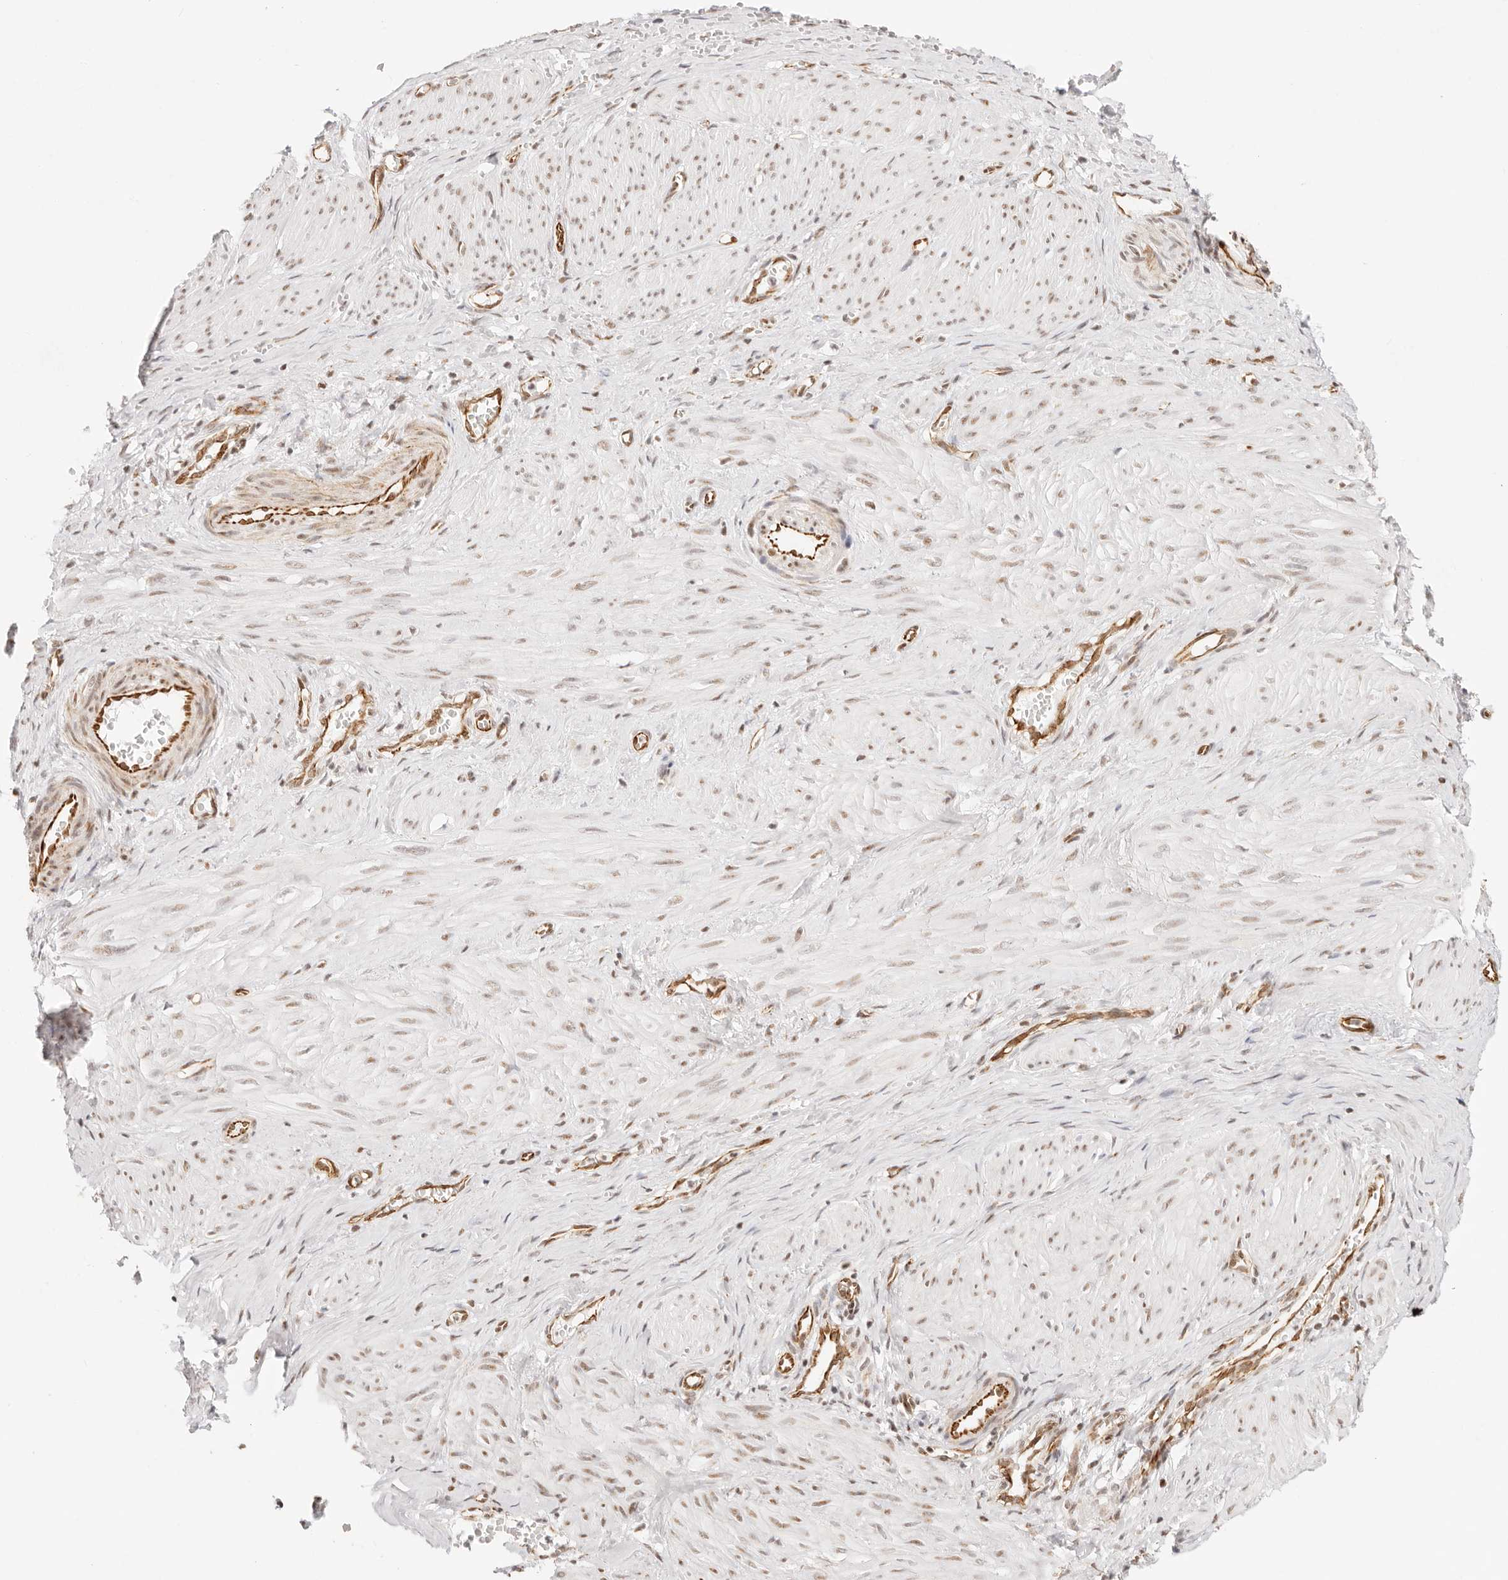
{"staining": {"intensity": "weak", "quantity": "25%-75%", "location": "nuclear"}, "tissue": "smooth muscle", "cell_type": "Smooth muscle cells", "image_type": "normal", "snomed": [{"axis": "morphology", "description": "Normal tissue, NOS"}, {"axis": "topography", "description": "Endometrium"}], "caption": "IHC image of benign smooth muscle stained for a protein (brown), which displays low levels of weak nuclear staining in about 25%-75% of smooth muscle cells.", "gene": "ZC3H11A", "patient": {"sex": "female", "age": 33}}